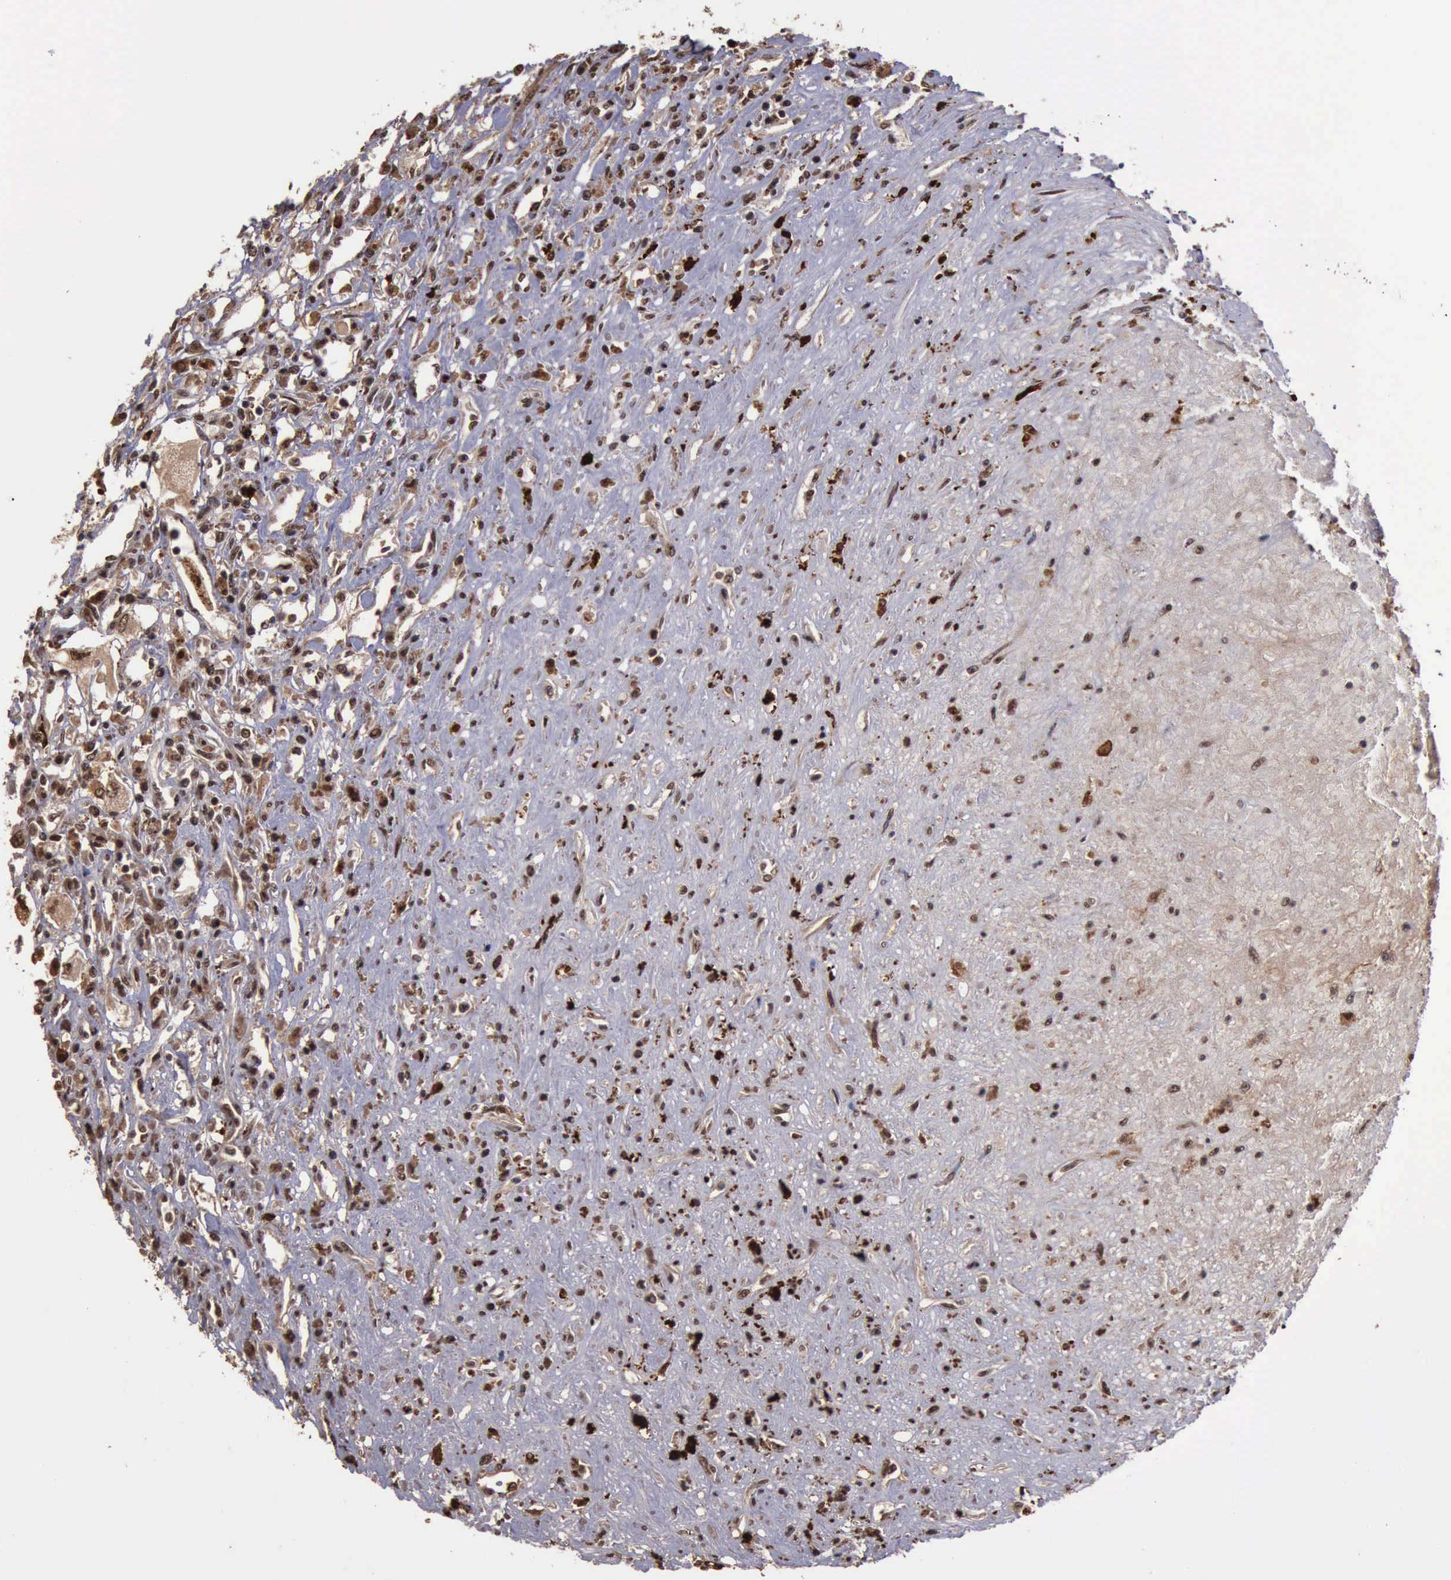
{"staining": {"intensity": "strong", "quantity": ">75%", "location": "cytoplasmic/membranous,nuclear"}, "tissue": "renal cancer", "cell_type": "Tumor cells", "image_type": "cancer", "snomed": [{"axis": "morphology", "description": "Adenocarcinoma, NOS"}, {"axis": "topography", "description": "Kidney"}], "caption": "A micrograph showing strong cytoplasmic/membranous and nuclear expression in approximately >75% of tumor cells in renal cancer (adenocarcinoma), as visualized by brown immunohistochemical staining.", "gene": "TRMT2A", "patient": {"sex": "male", "age": 57}}